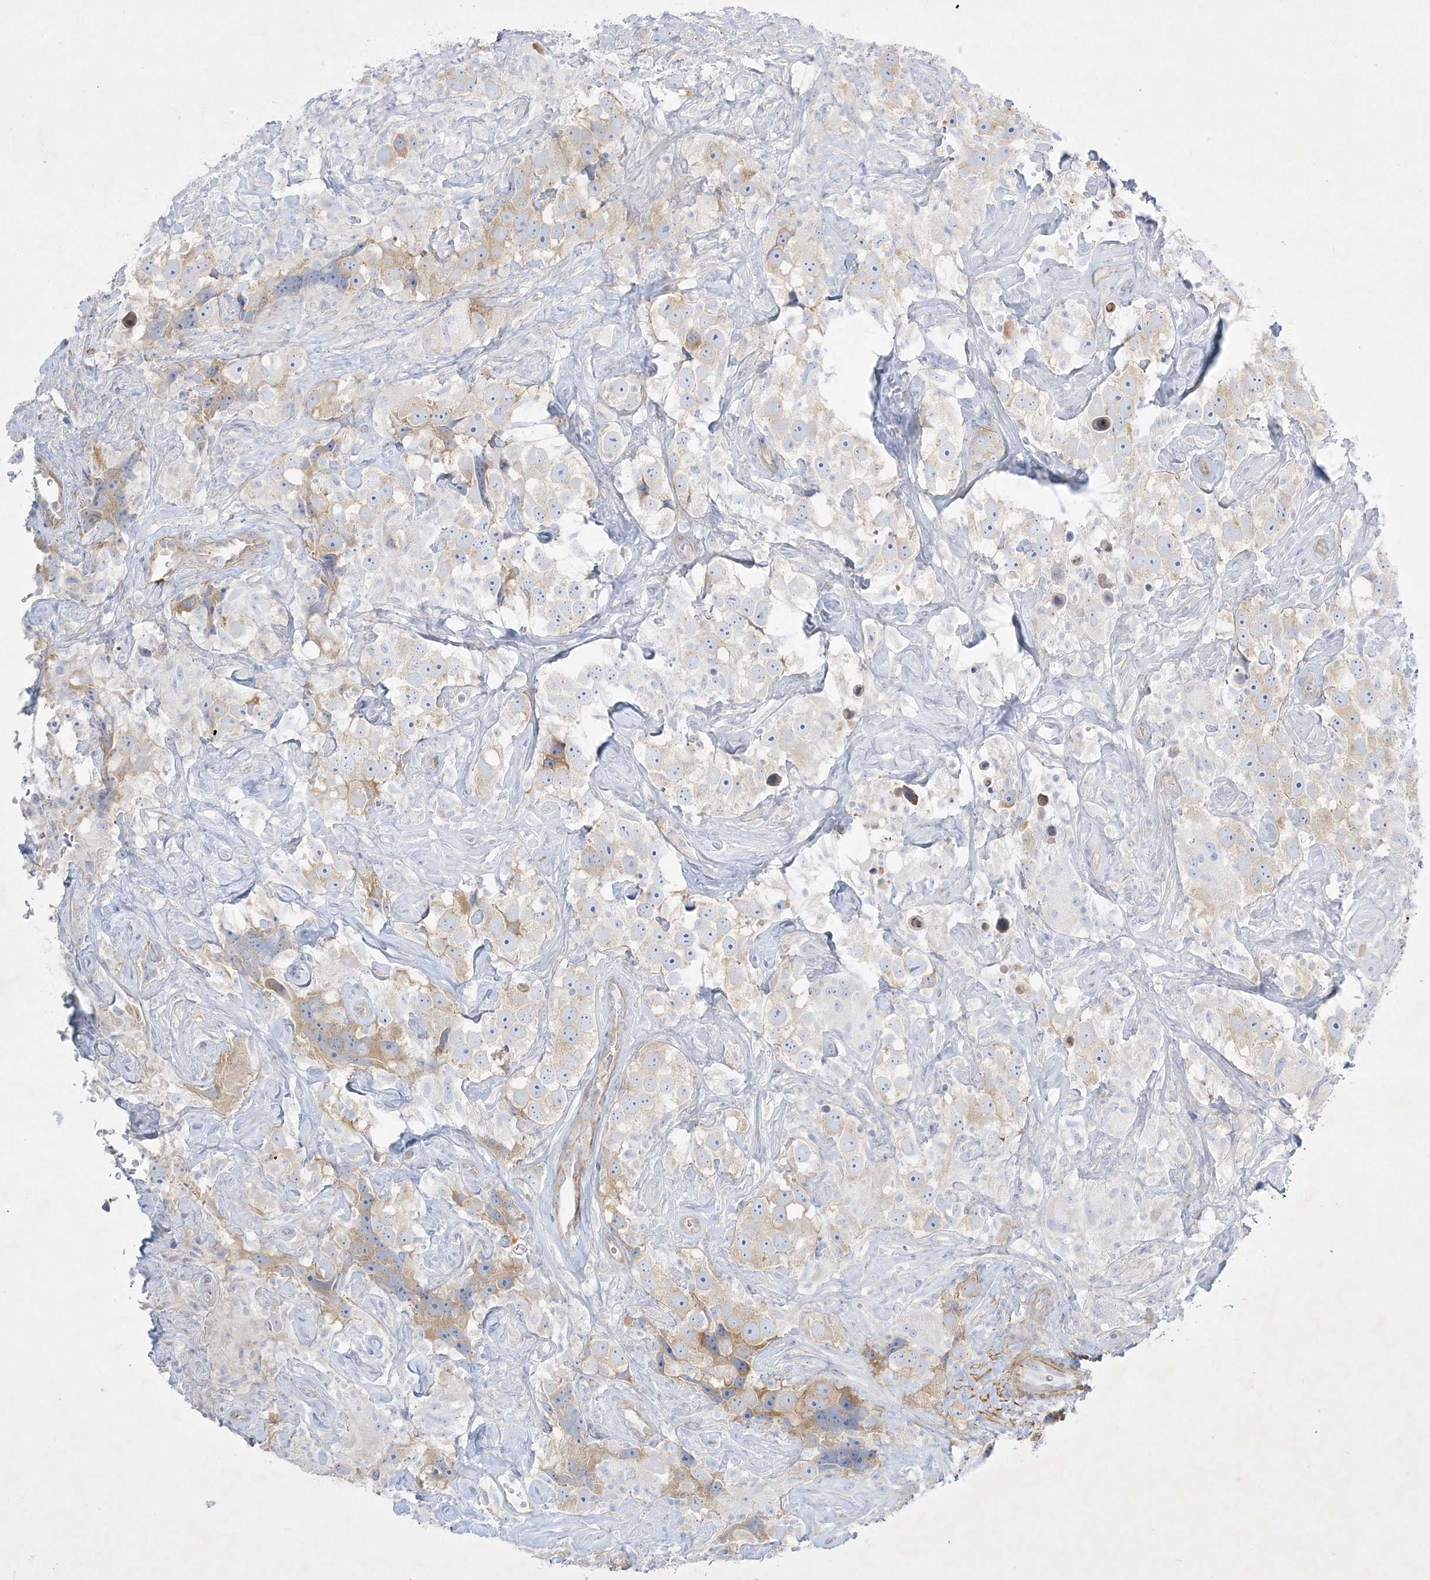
{"staining": {"intensity": "moderate", "quantity": "25%-75%", "location": "cytoplasmic/membranous"}, "tissue": "testis cancer", "cell_type": "Tumor cells", "image_type": "cancer", "snomed": [{"axis": "morphology", "description": "Seminoma, NOS"}, {"axis": "topography", "description": "Testis"}], "caption": "Seminoma (testis) tissue shows moderate cytoplasmic/membranous staining in approximately 25%-75% of tumor cells, visualized by immunohistochemistry.", "gene": "FARSB", "patient": {"sex": "male", "age": 49}}